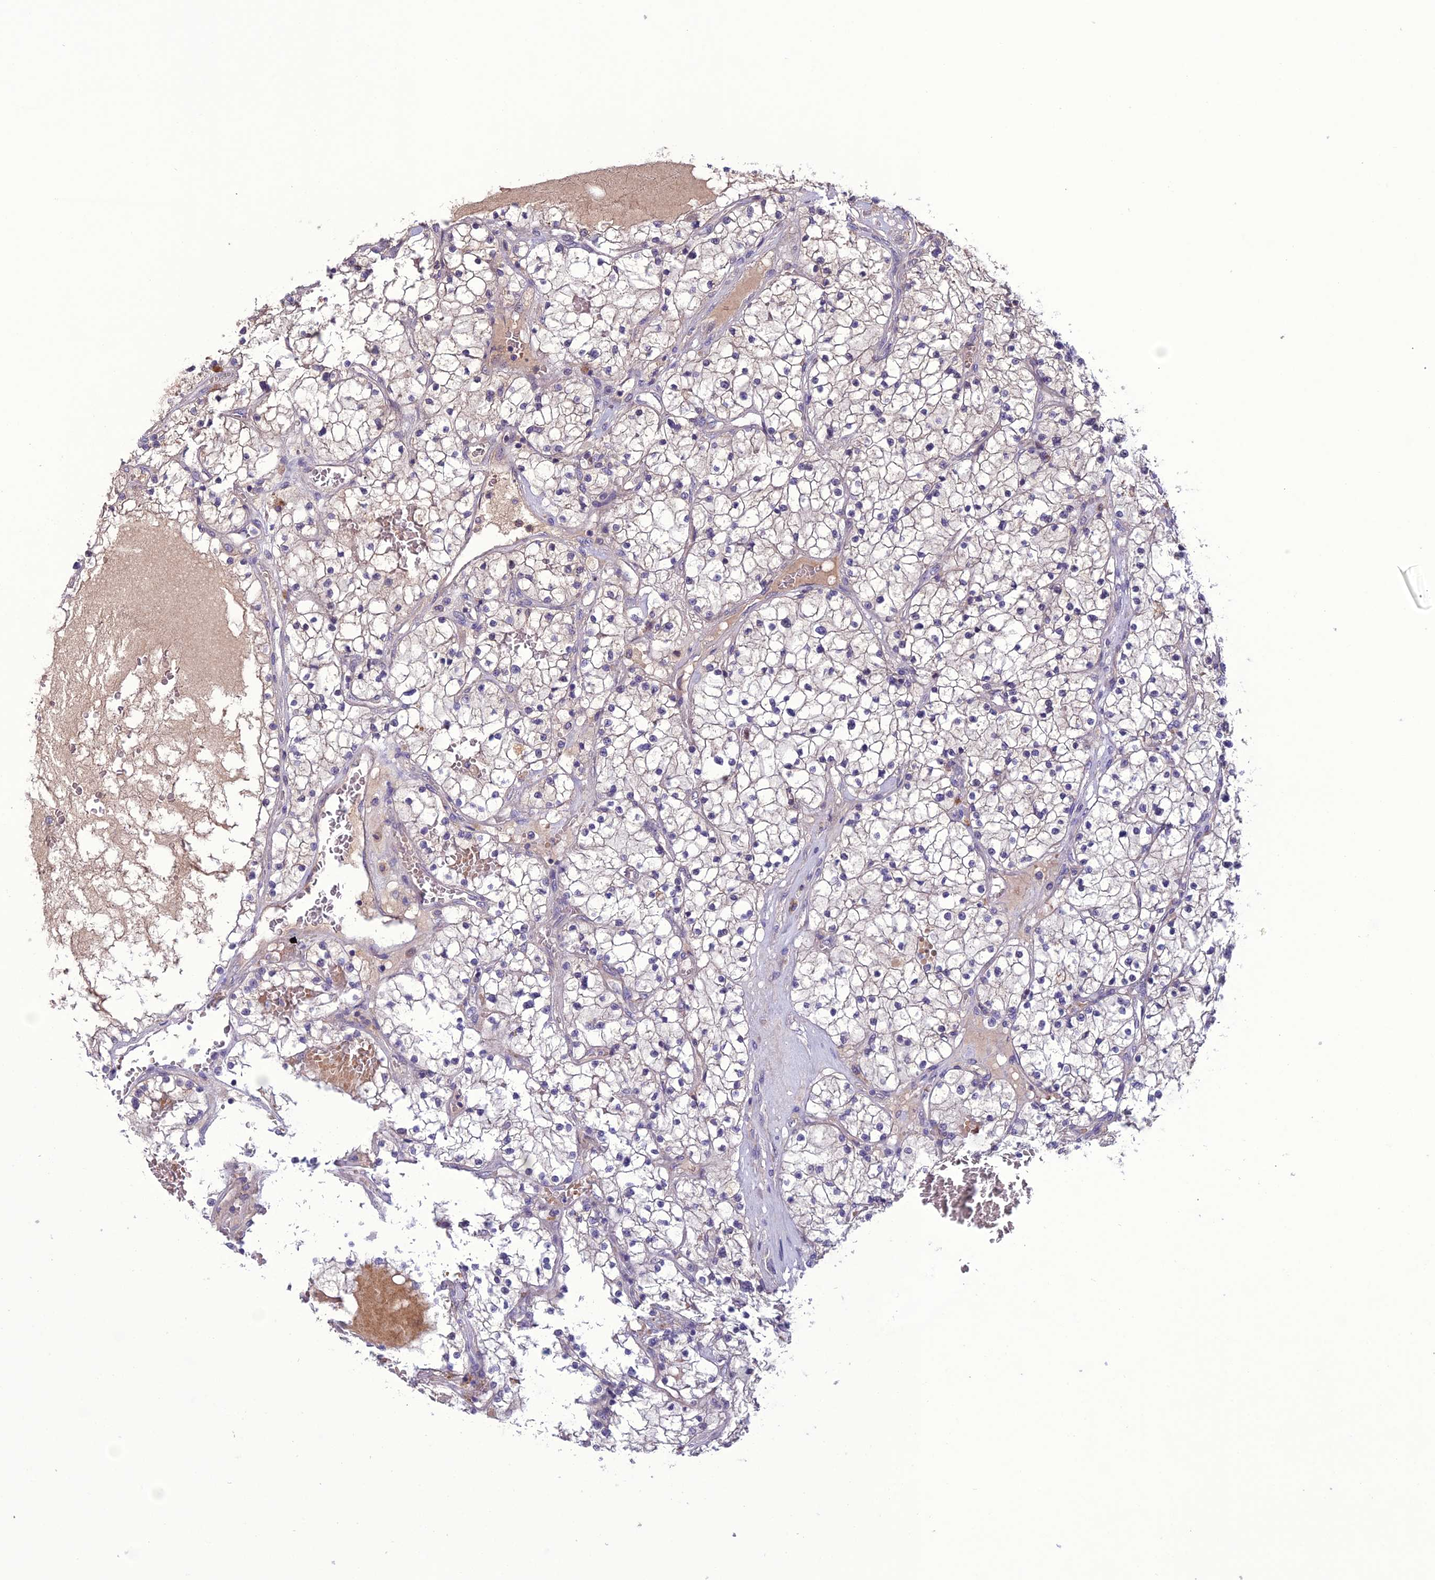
{"staining": {"intensity": "weak", "quantity": "<25%", "location": "cytoplasmic/membranous"}, "tissue": "renal cancer", "cell_type": "Tumor cells", "image_type": "cancer", "snomed": [{"axis": "morphology", "description": "Normal tissue, NOS"}, {"axis": "morphology", "description": "Adenocarcinoma, NOS"}, {"axis": "topography", "description": "Kidney"}], "caption": "DAB immunohistochemical staining of renal adenocarcinoma demonstrates no significant staining in tumor cells.", "gene": "C2orf76", "patient": {"sex": "male", "age": 68}}